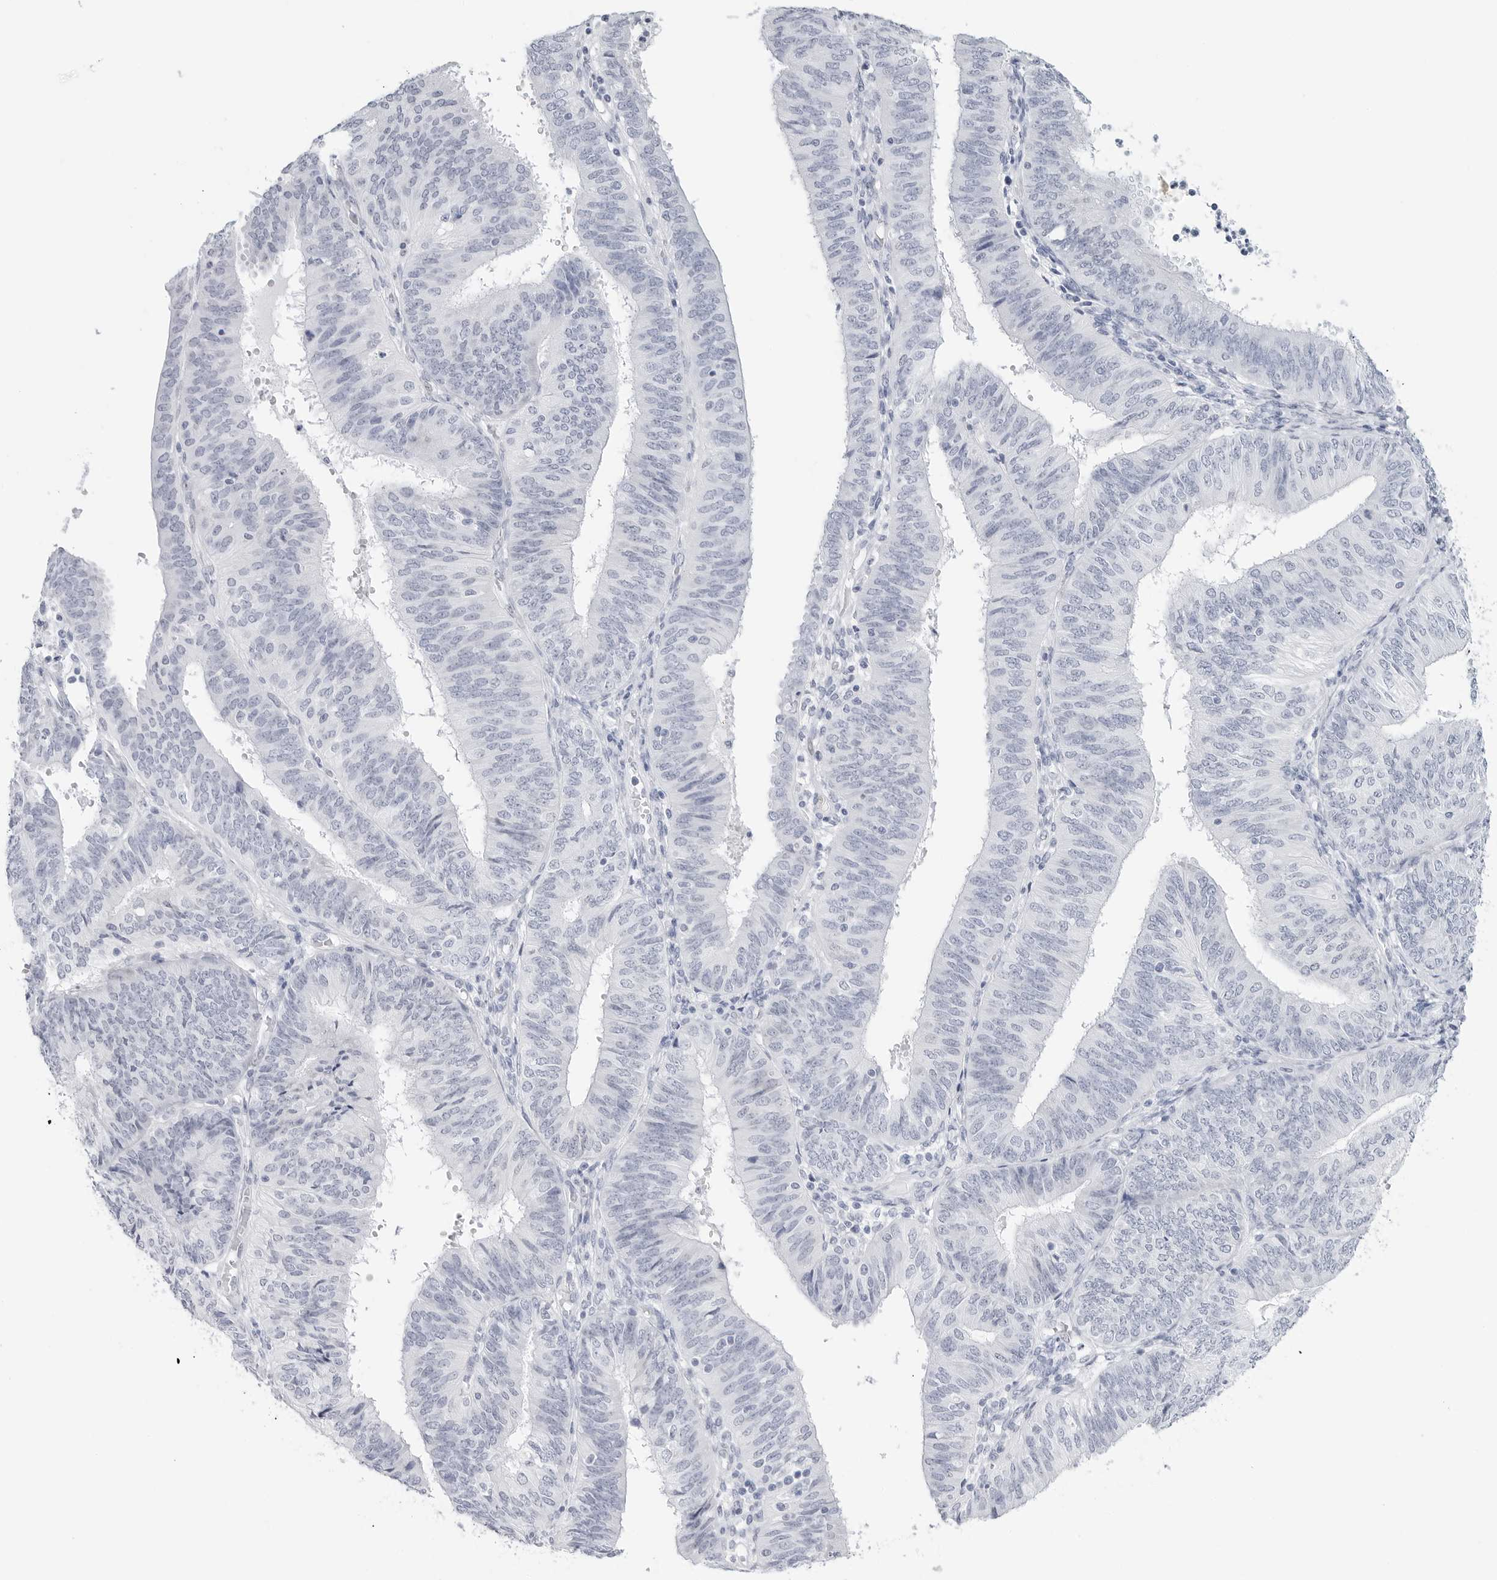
{"staining": {"intensity": "negative", "quantity": "none", "location": "none"}, "tissue": "endometrial cancer", "cell_type": "Tumor cells", "image_type": "cancer", "snomed": [{"axis": "morphology", "description": "Adenocarcinoma, NOS"}, {"axis": "topography", "description": "Endometrium"}], "caption": "This image is of endometrial cancer (adenocarcinoma) stained with immunohistochemistry to label a protein in brown with the nuclei are counter-stained blue. There is no positivity in tumor cells.", "gene": "SLC19A1", "patient": {"sex": "female", "age": 58}}